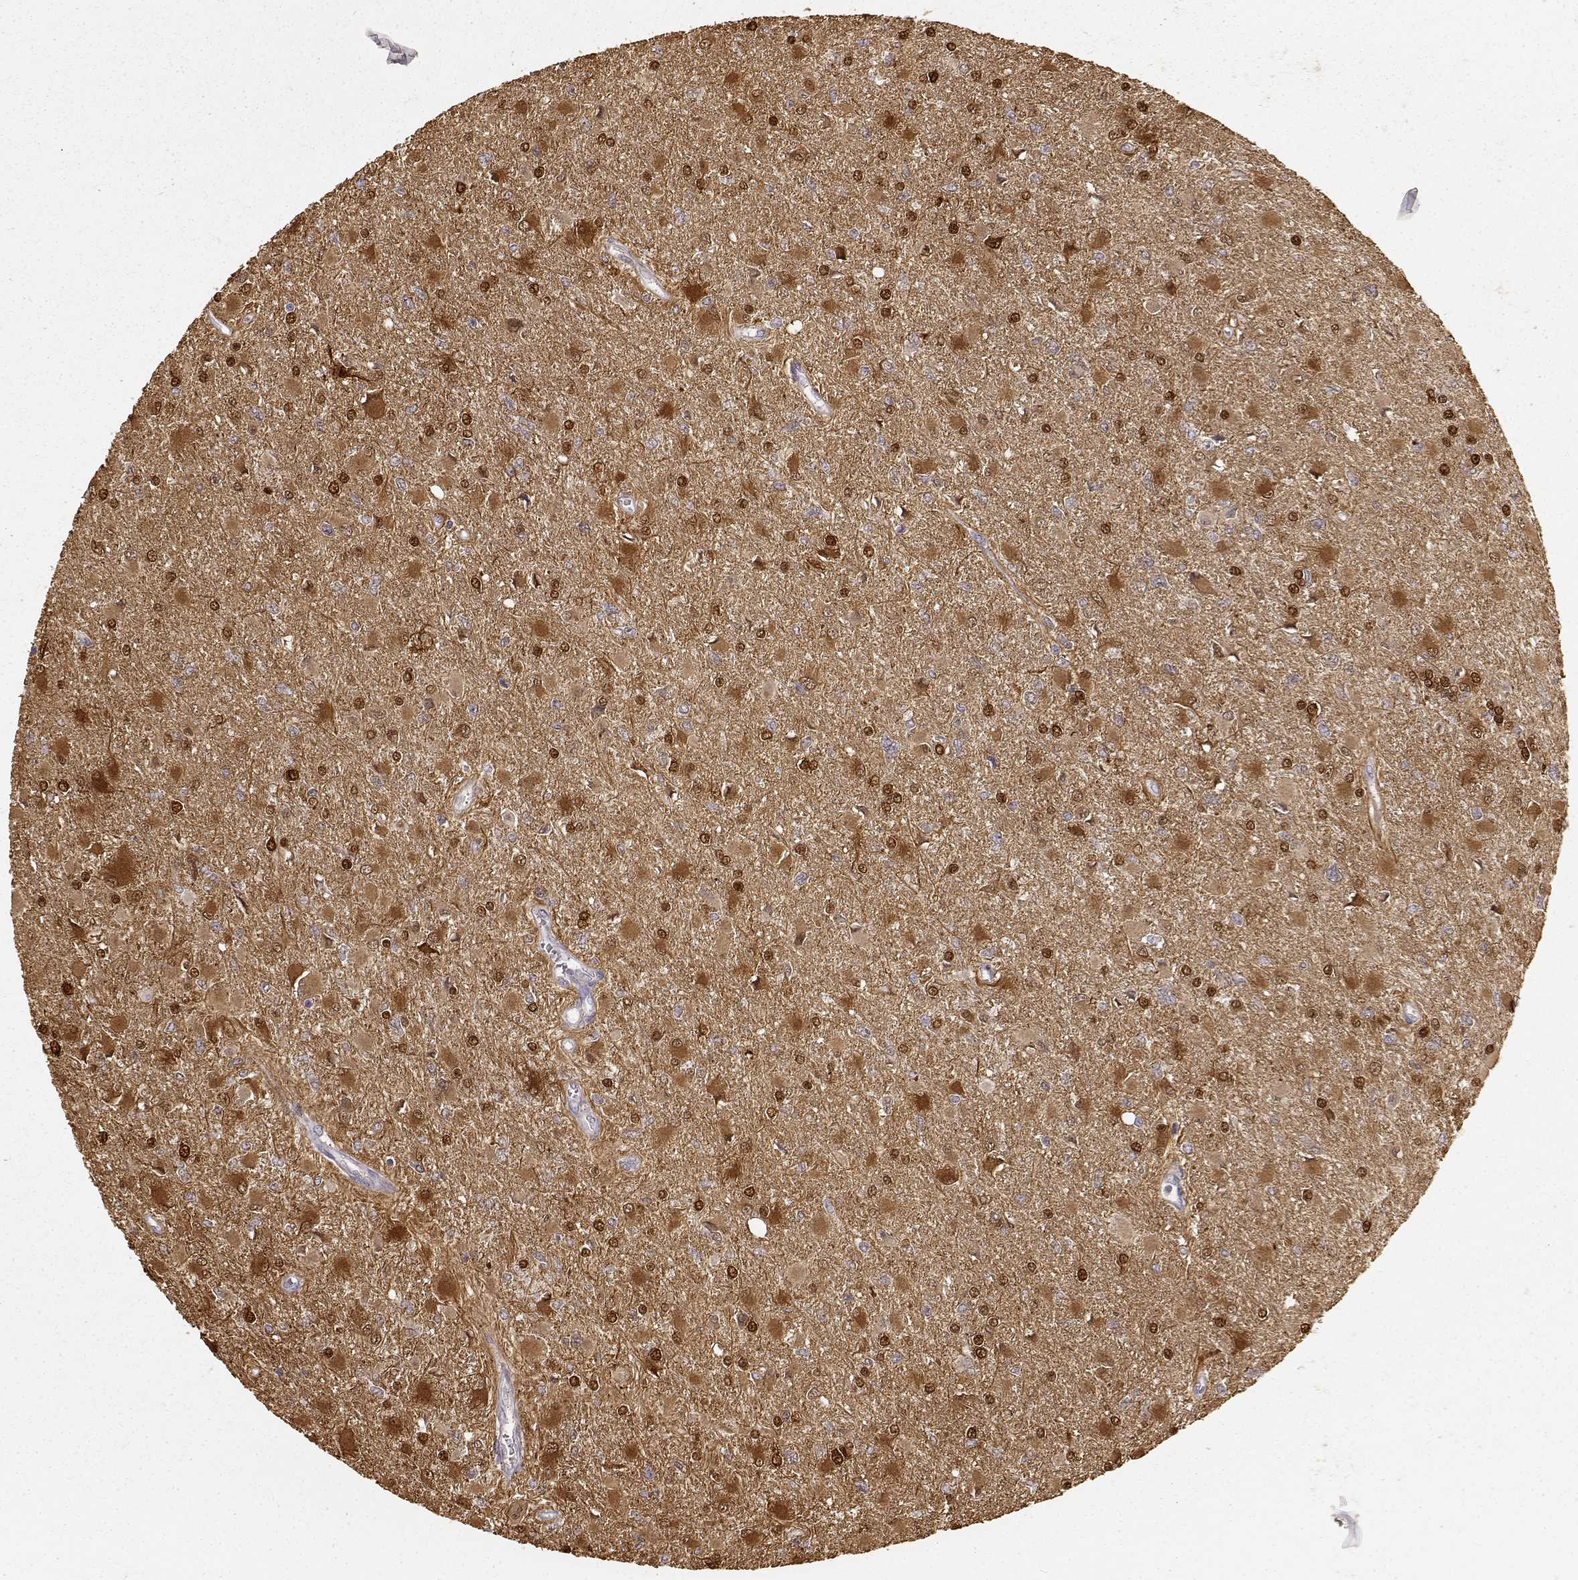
{"staining": {"intensity": "strong", "quantity": ">75%", "location": "cytoplasmic/membranous,nuclear"}, "tissue": "glioma", "cell_type": "Tumor cells", "image_type": "cancer", "snomed": [{"axis": "morphology", "description": "Glioma, malignant, High grade"}, {"axis": "topography", "description": "Cerebral cortex"}], "caption": "Brown immunohistochemical staining in human glioma displays strong cytoplasmic/membranous and nuclear positivity in approximately >75% of tumor cells.", "gene": "S100B", "patient": {"sex": "female", "age": 36}}